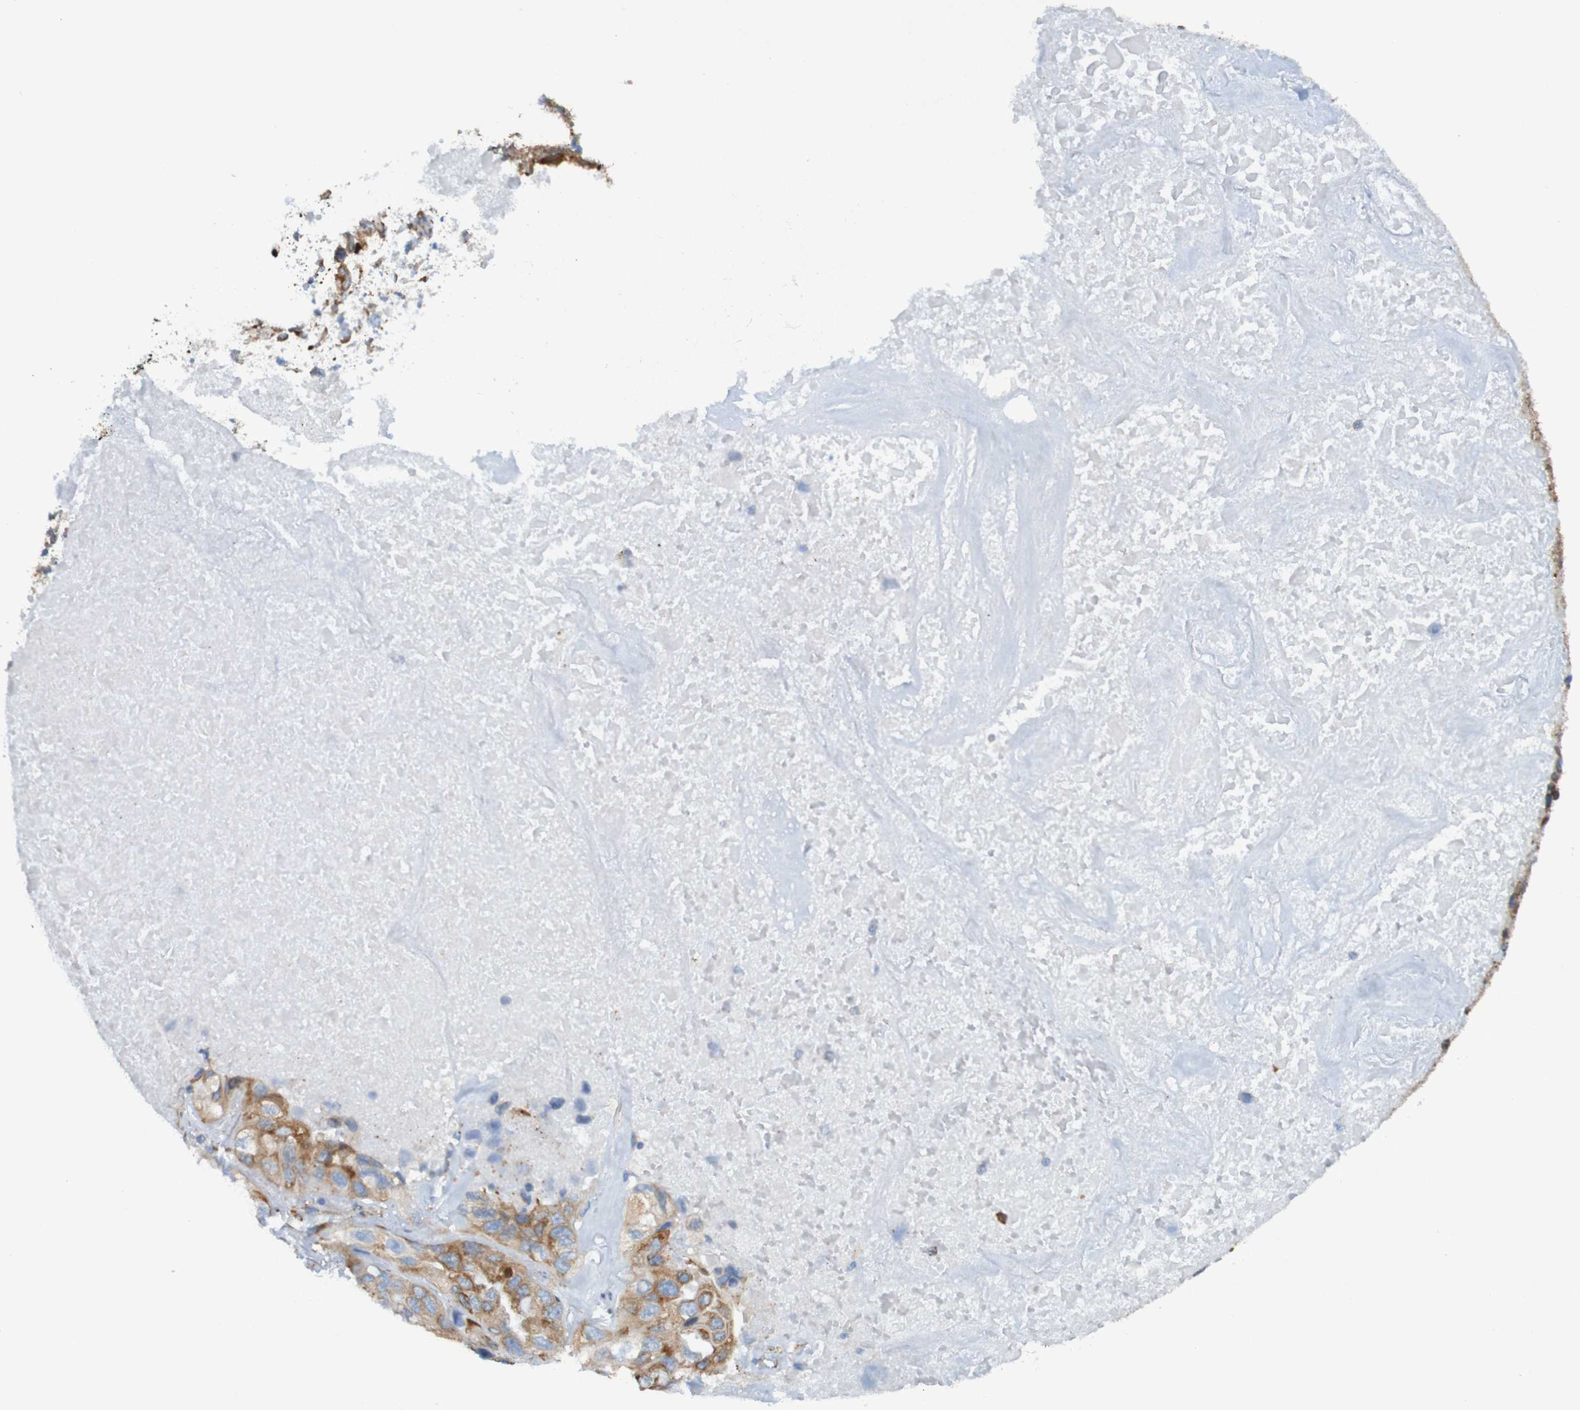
{"staining": {"intensity": "moderate", "quantity": ">75%", "location": "cytoplasmic/membranous"}, "tissue": "lung cancer", "cell_type": "Tumor cells", "image_type": "cancer", "snomed": [{"axis": "morphology", "description": "Squamous cell carcinoma, NOS"}, {"axis": "topography", "description": "Lung"}], "caption": "Protein analysis of lung cancer (squamous cell carcinoma) tissue shows moderate cytoplasmic/membranous expression in approximately >75% of tumor cells.", "gene": "SSR1", "patient": {"sex": "female", "age": 73}}